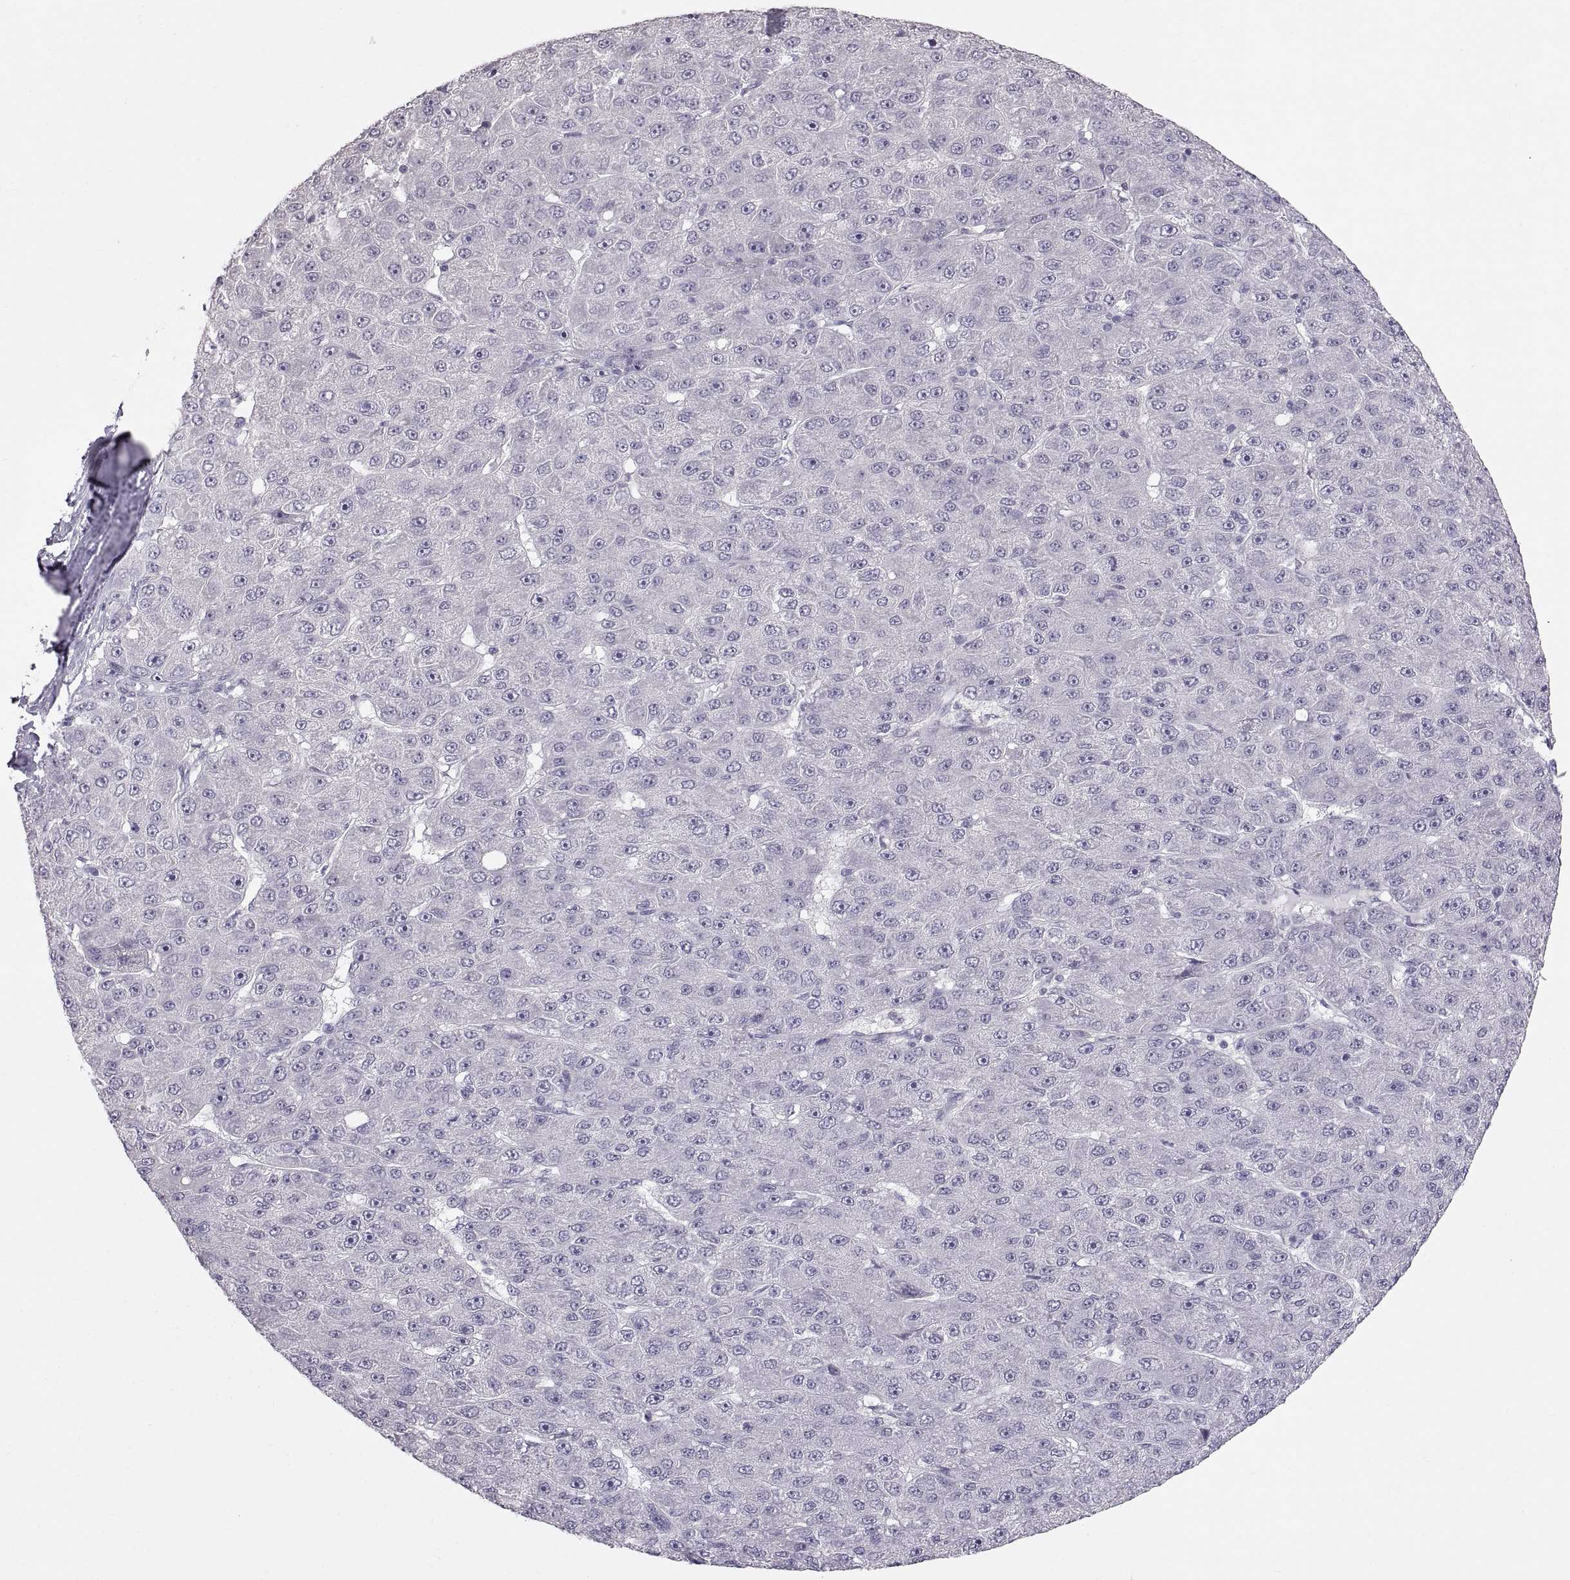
{"staining": {"intensity": "negative", "quantity": "none", "location": "none"}, "tissue": "liver cancer", "cell_type": "Tumor cells", "image_type": "cancer", "snomed": [{"axis": "morphology", "description": "Carcinoma, Hepatocellular, NOS"}, {"axis": "topography", "description": "Liver"}], "caption": "The micrograph demonstrates no staining of tumor cells in liver cancer (hepatocellular carcinoma).", "gene": "SPACDR", "patient": {"sex": "male", "age": 67}}